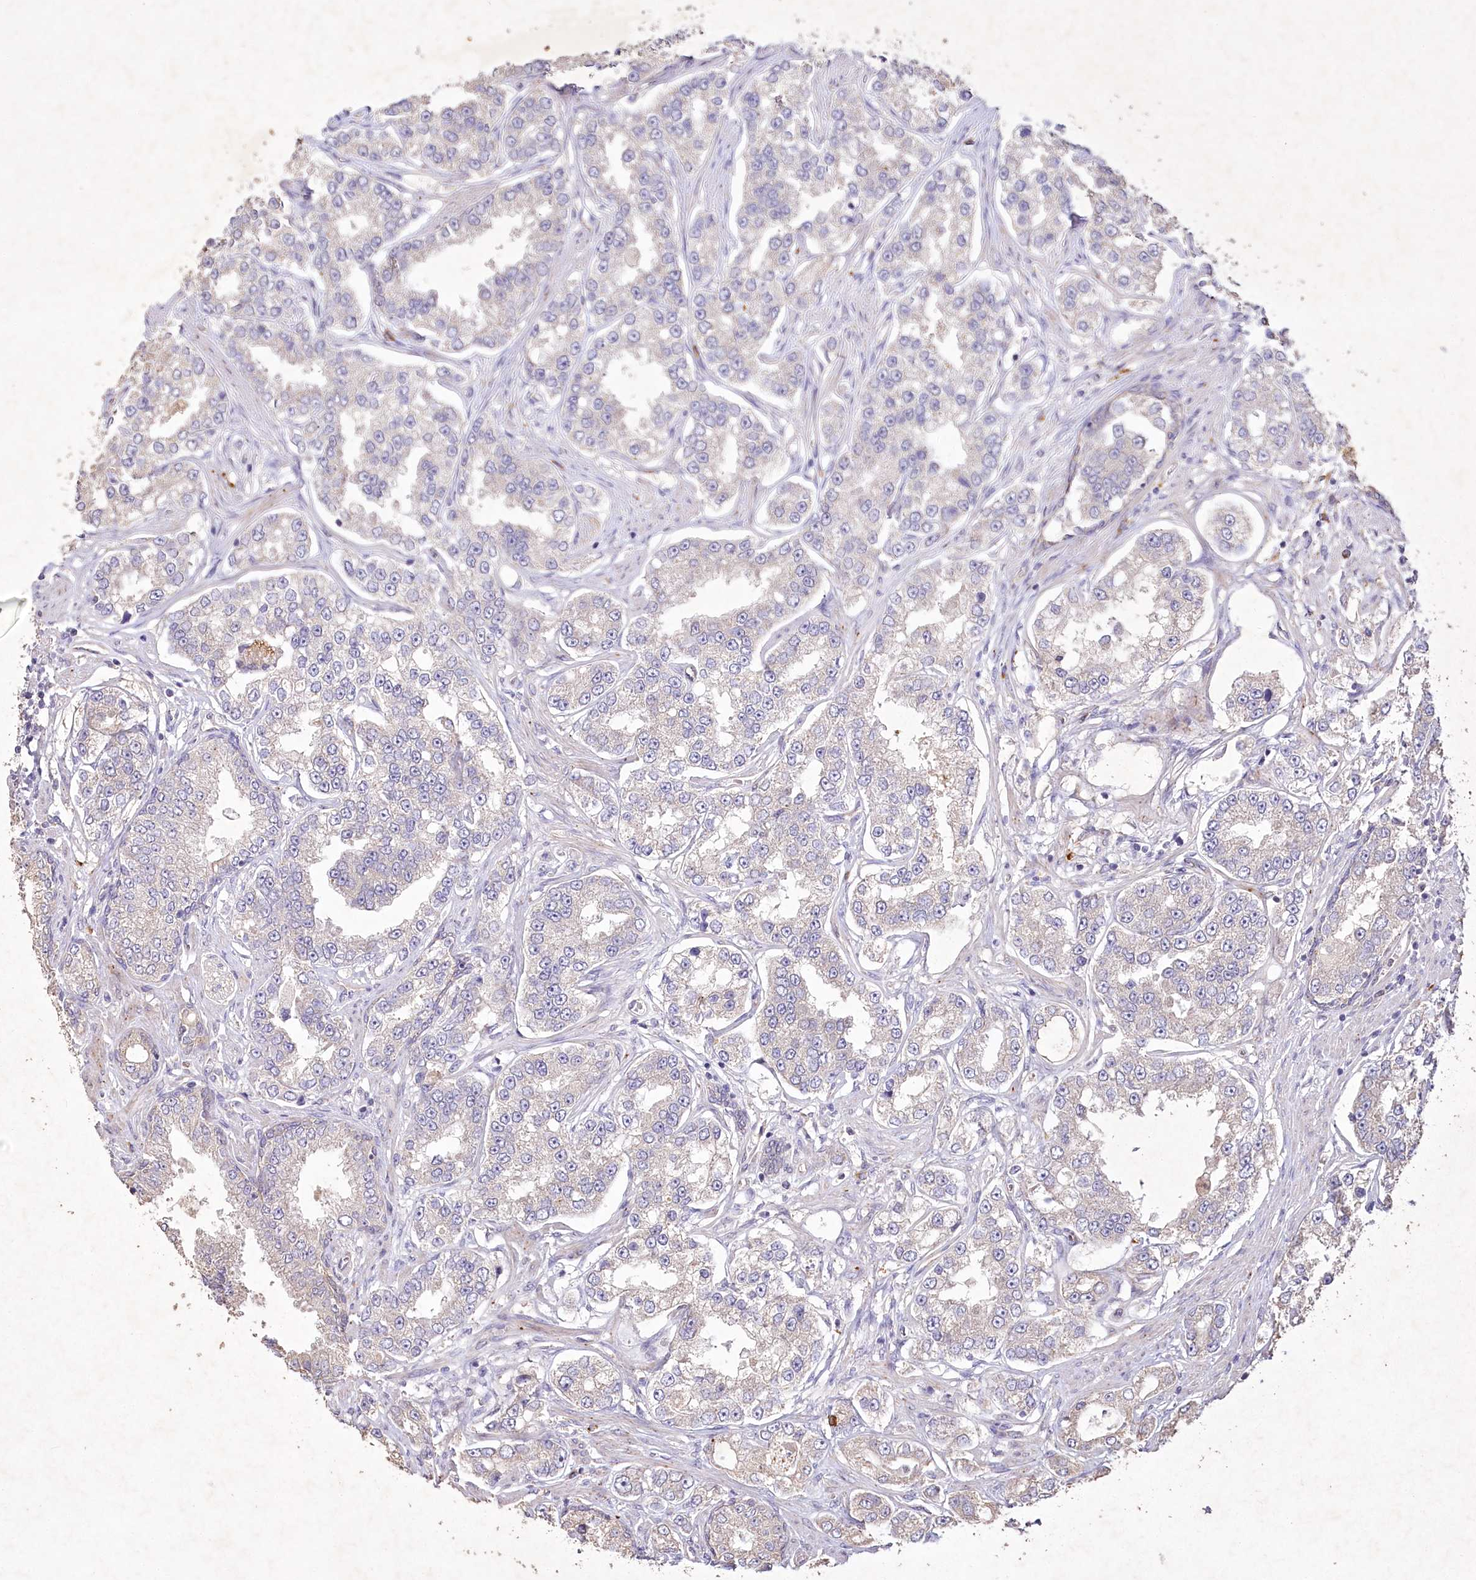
{"staining": {"intensity": "weak", "quantity": "<25%", "location": "cytoplasmic/membranous"}, "tissue": "prostate cancer", "cell_type": "Tumor cells", "image_type": "cancer", "snomed": [{"axis": "morphology", "description": "Normal tissue, NOS"}, {"axis": "morphology", "description": "Adenocarcinoma, High grade"}, {"axis": "topography", "description": "Prostate"}], "caption": "DAB immunohistochemical staining of prostate cancer reveals no significant positivity in tumor cells. (Brightfield microscopy of DAB immunohistochemistry (IHC) at high magnification).", "gene": "IRAK1BP1", "patient": {"sex": "male", "age": 83}}